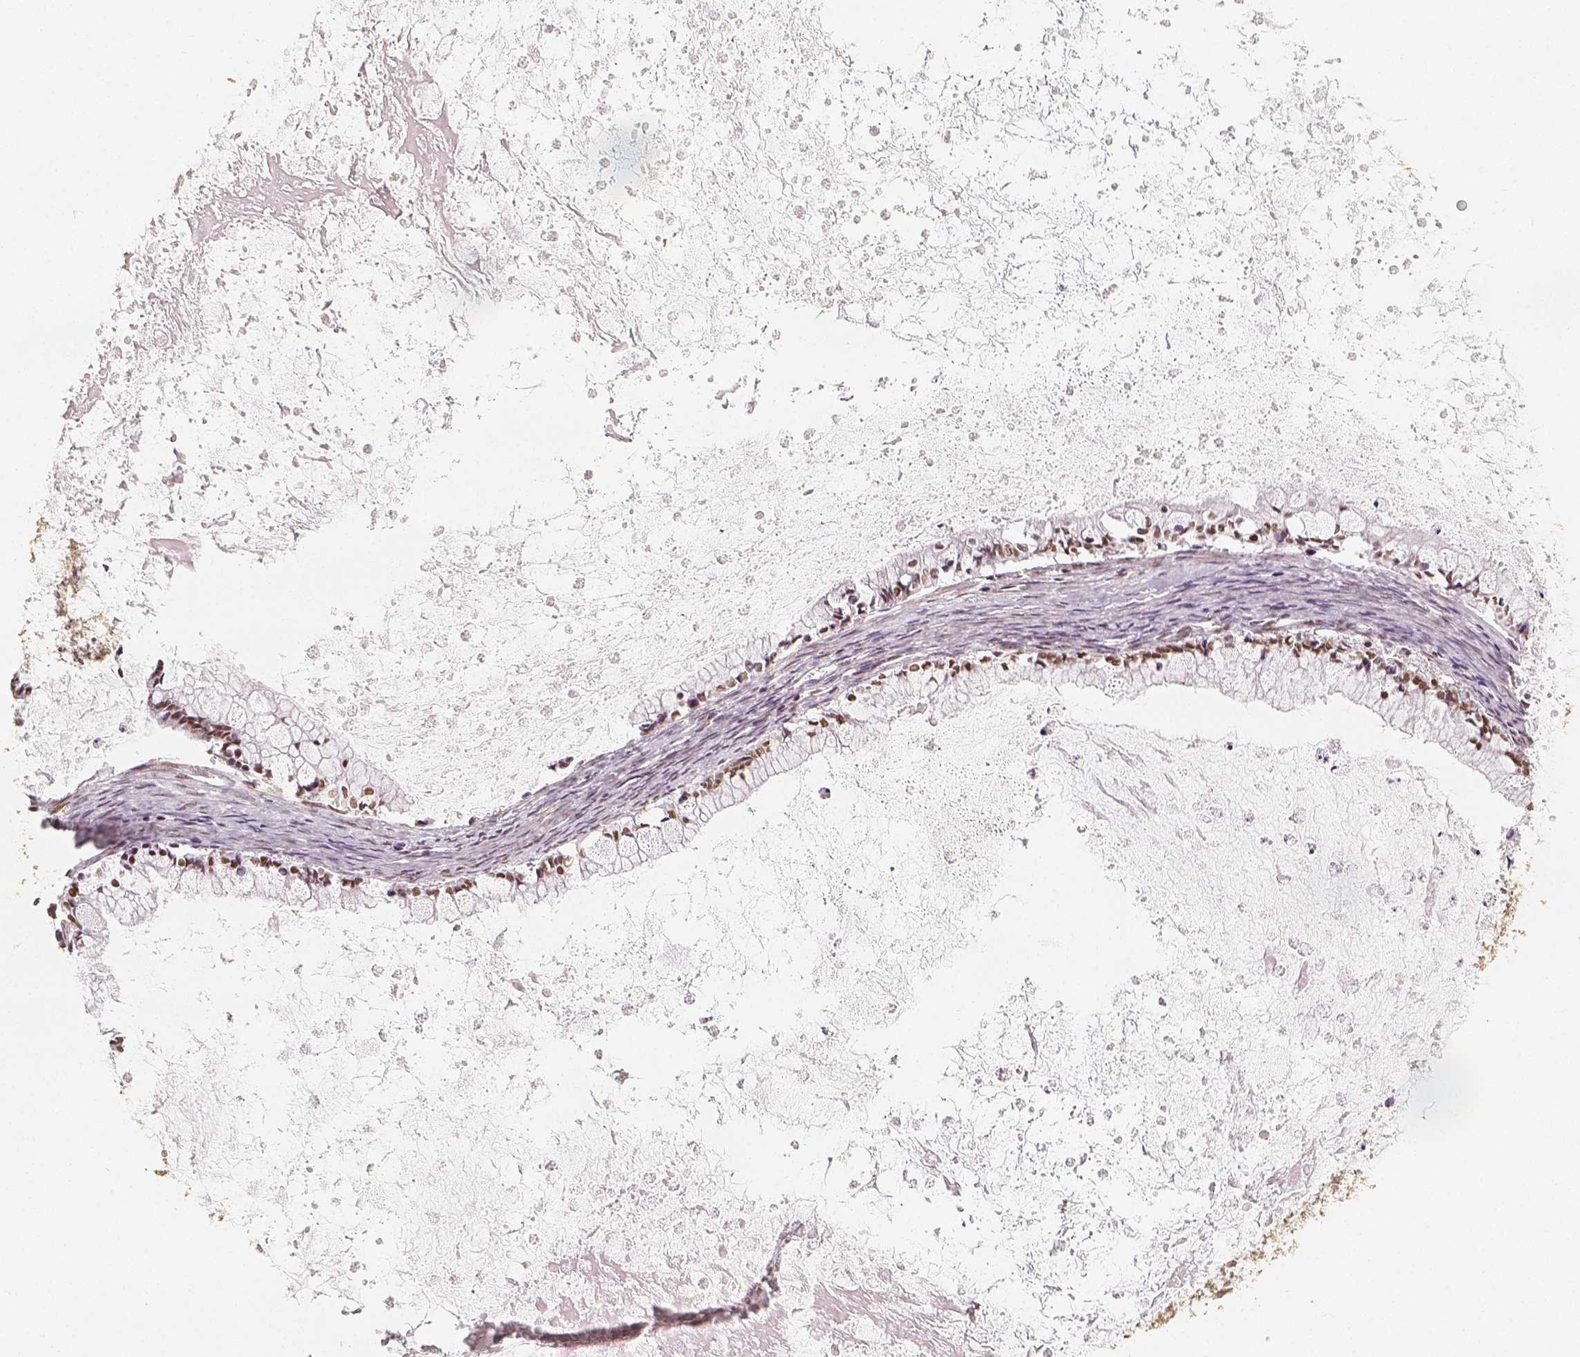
{"staining": {"intensity": "moderate", "quantity": ">75%", "location": "nuclear"}, "tissue": "ovarian cancer", "cell_type": "Tumor cells", "image_type": "cancer", "snomed": [{"axis": "morphology", "description": "Cystadenocarcinoma, mucinous, NOS"}, {"axis": "topography", "description": "Ovary"}], "caption": "Brown immunohistochemical staining in mucinous cystadenocarcinoma (ovarian) reveals moderate nuclear staining in about >75% of tumor cells.", "gene": "HDAC1", "patient": {"sex": "female", "age": 67}}